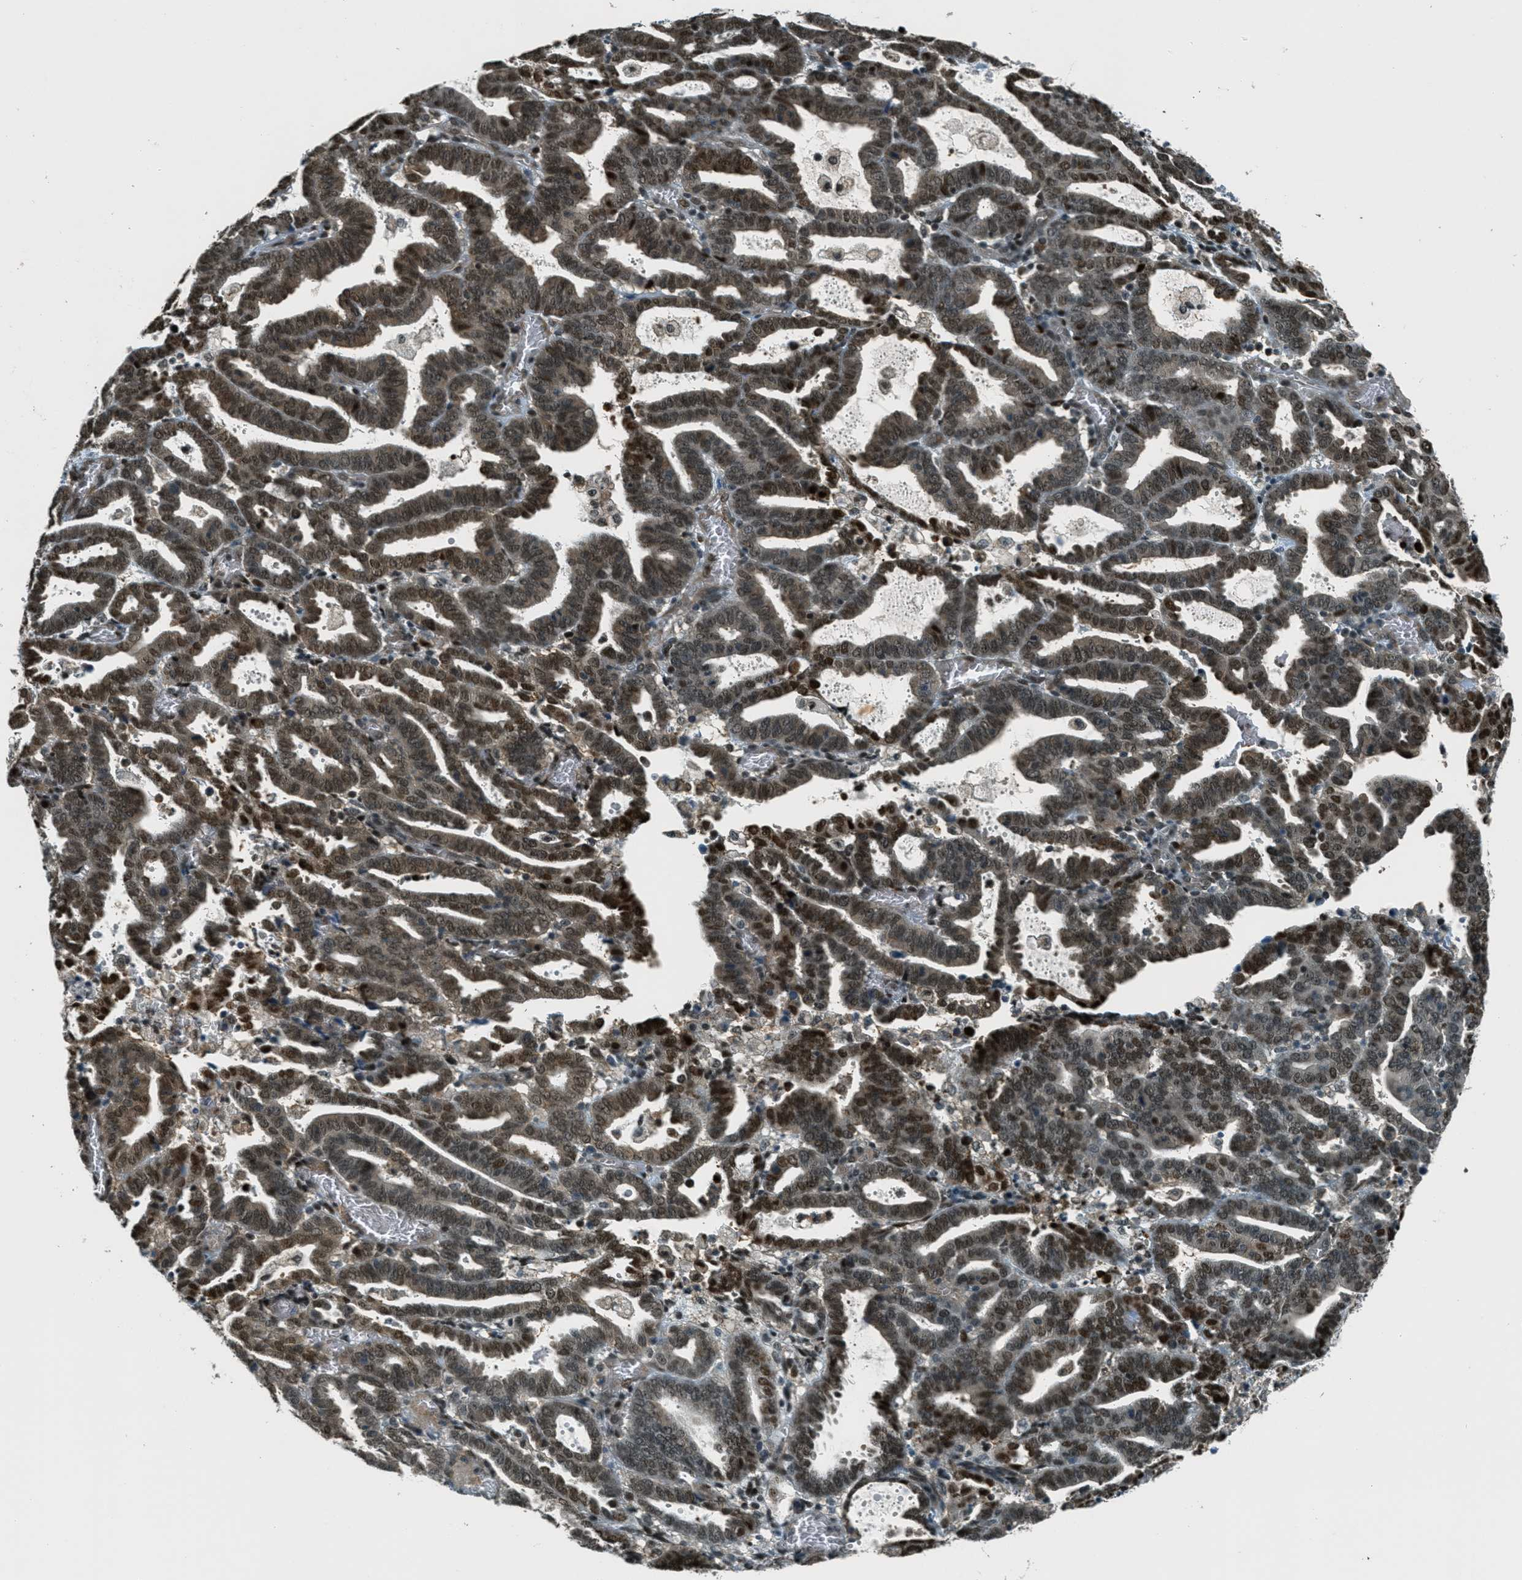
{"staining": {"intensity": "strong", "quantity": ">75%", "location": "cytoplasmic/membranous,nuclear"}, "tissue": "endometrial cancer", "cell_type": "Tumor cells", "image_type": "cancer", "snomed": [{"axis": "morphology", "description": "Adenocarcinoma, NOS"}, {"axis": "topography", "description": "Uterus"}], "caption": "Endometrial adenocarcinoma tissue reveals strong cytoplasmic/membranous and nuclear expression in approximately >75% of tumor cells", "gene": "FOXM1", "patient": {"sex": "female", "age": 83}}